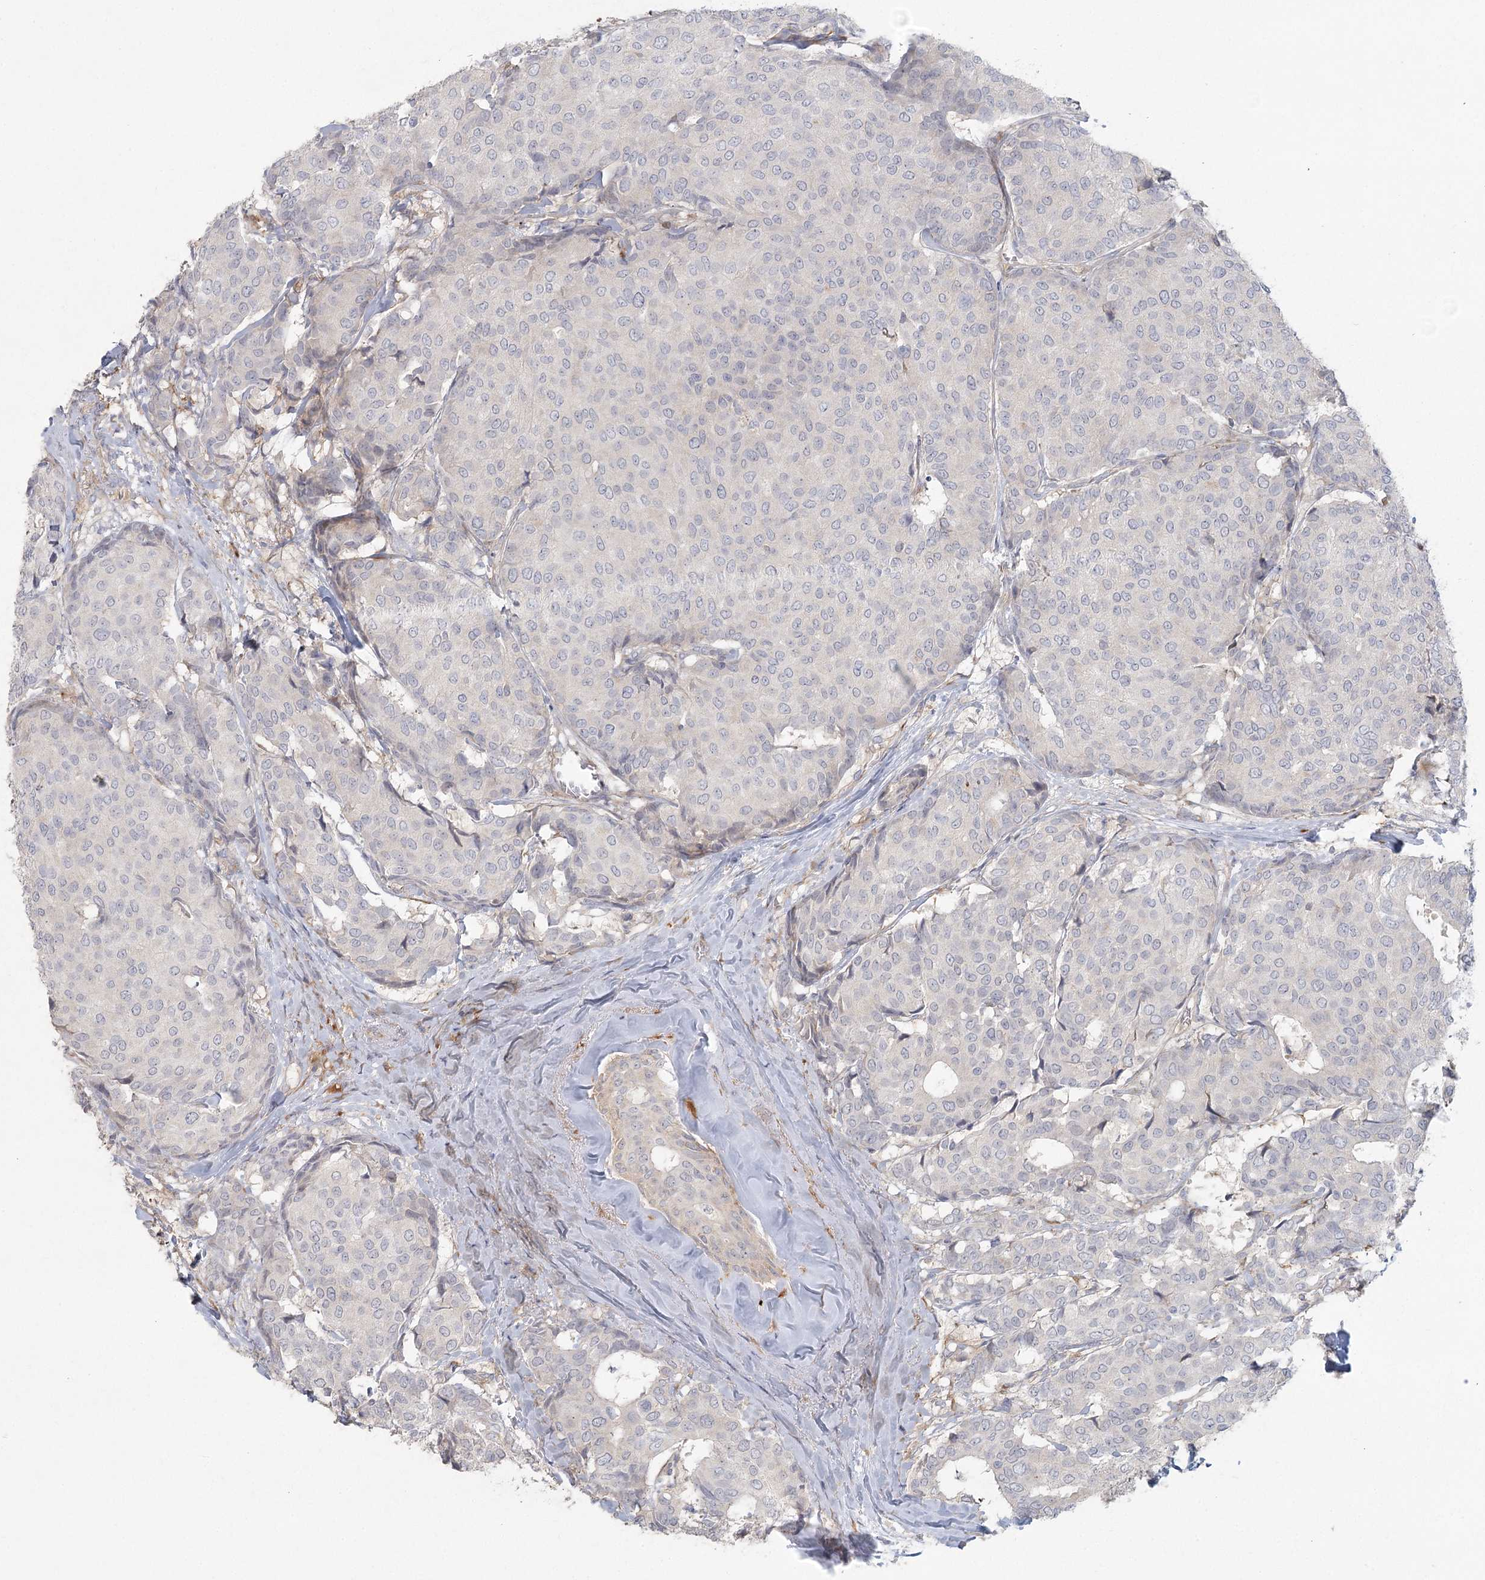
{"staining": {"intensity": "negative", "quantity": "none", "location": "none"}, "tissue": "breast cancer", "cell_type": "Tumor cells", "image_type": "cancer", "snomed": [{"axis": "morphology", "description": "Duct carcinoma"}, {"axis": "topography", "description": "Breast"}], "caption": "Tumor cells show no significant positivity in breast cancer.", "gene": "FAM110C", "patient": {"sex": "female", "age": 75}}